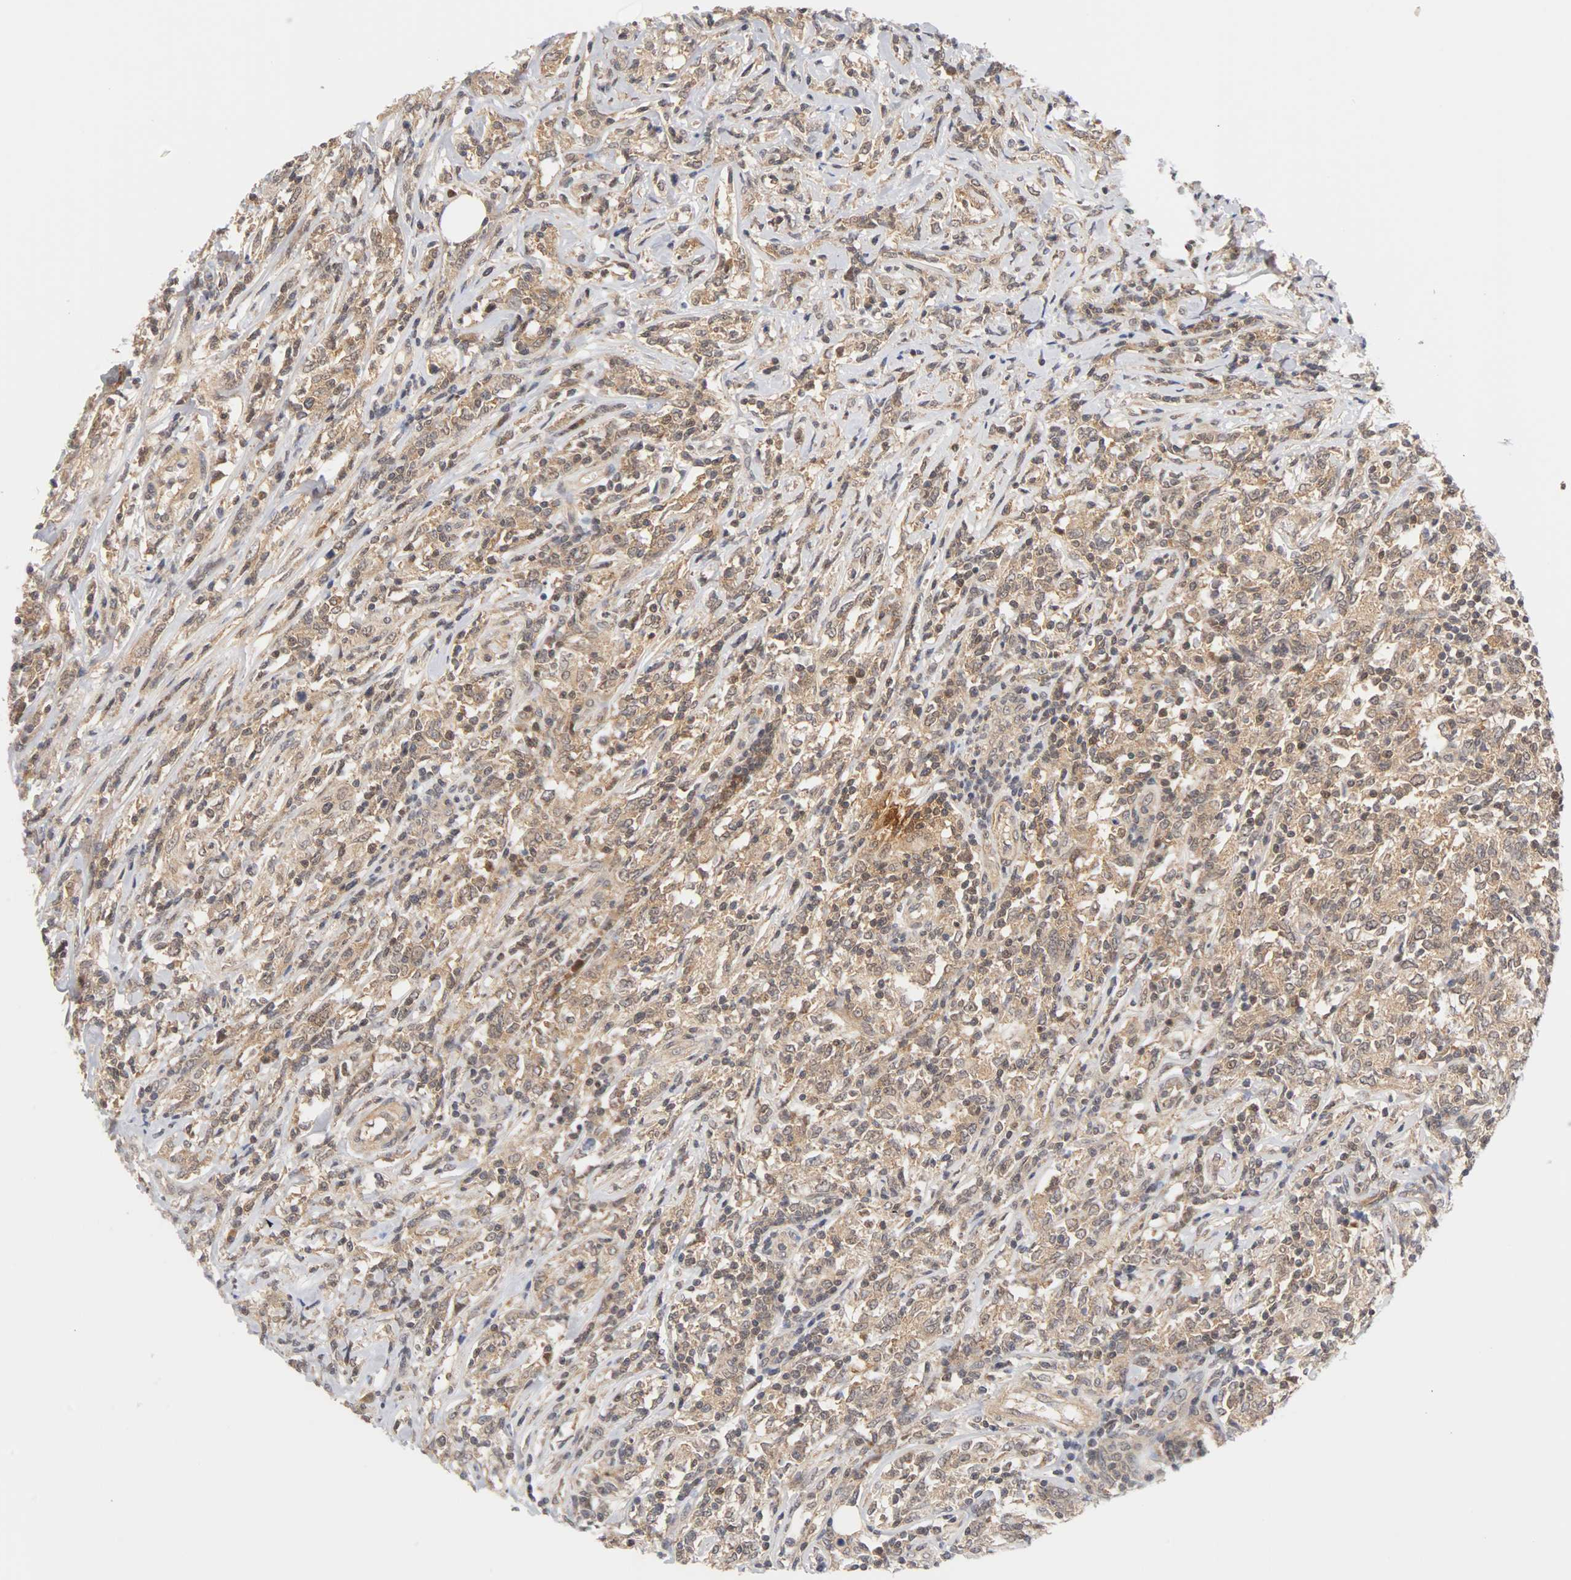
{"staining": {"intensity": "moderate", "quantity": "25%-75%", "location": "cytoplasmic/membranous,nuclear"}, "tissue": "lymphoma", "cell_type": "Tumor cells", "image_type": "cancer", "snomed": [{"axis": "morphology", "description": "Malignant lymphoma, non-Hodgkin's type, High grade"}, {"axis": "topography", "description": "Lymph node"}], "caption": "Tumor cells reveal medium levels of moderate cytoplasmic/membranous and nuclear positivity in approximately 25%-75% of cells in human malignant lymphoma, non-Hodgkin's type (high-grade).", "gene": "UBE2M", "patient": {"sex": "female", "age": 84}}